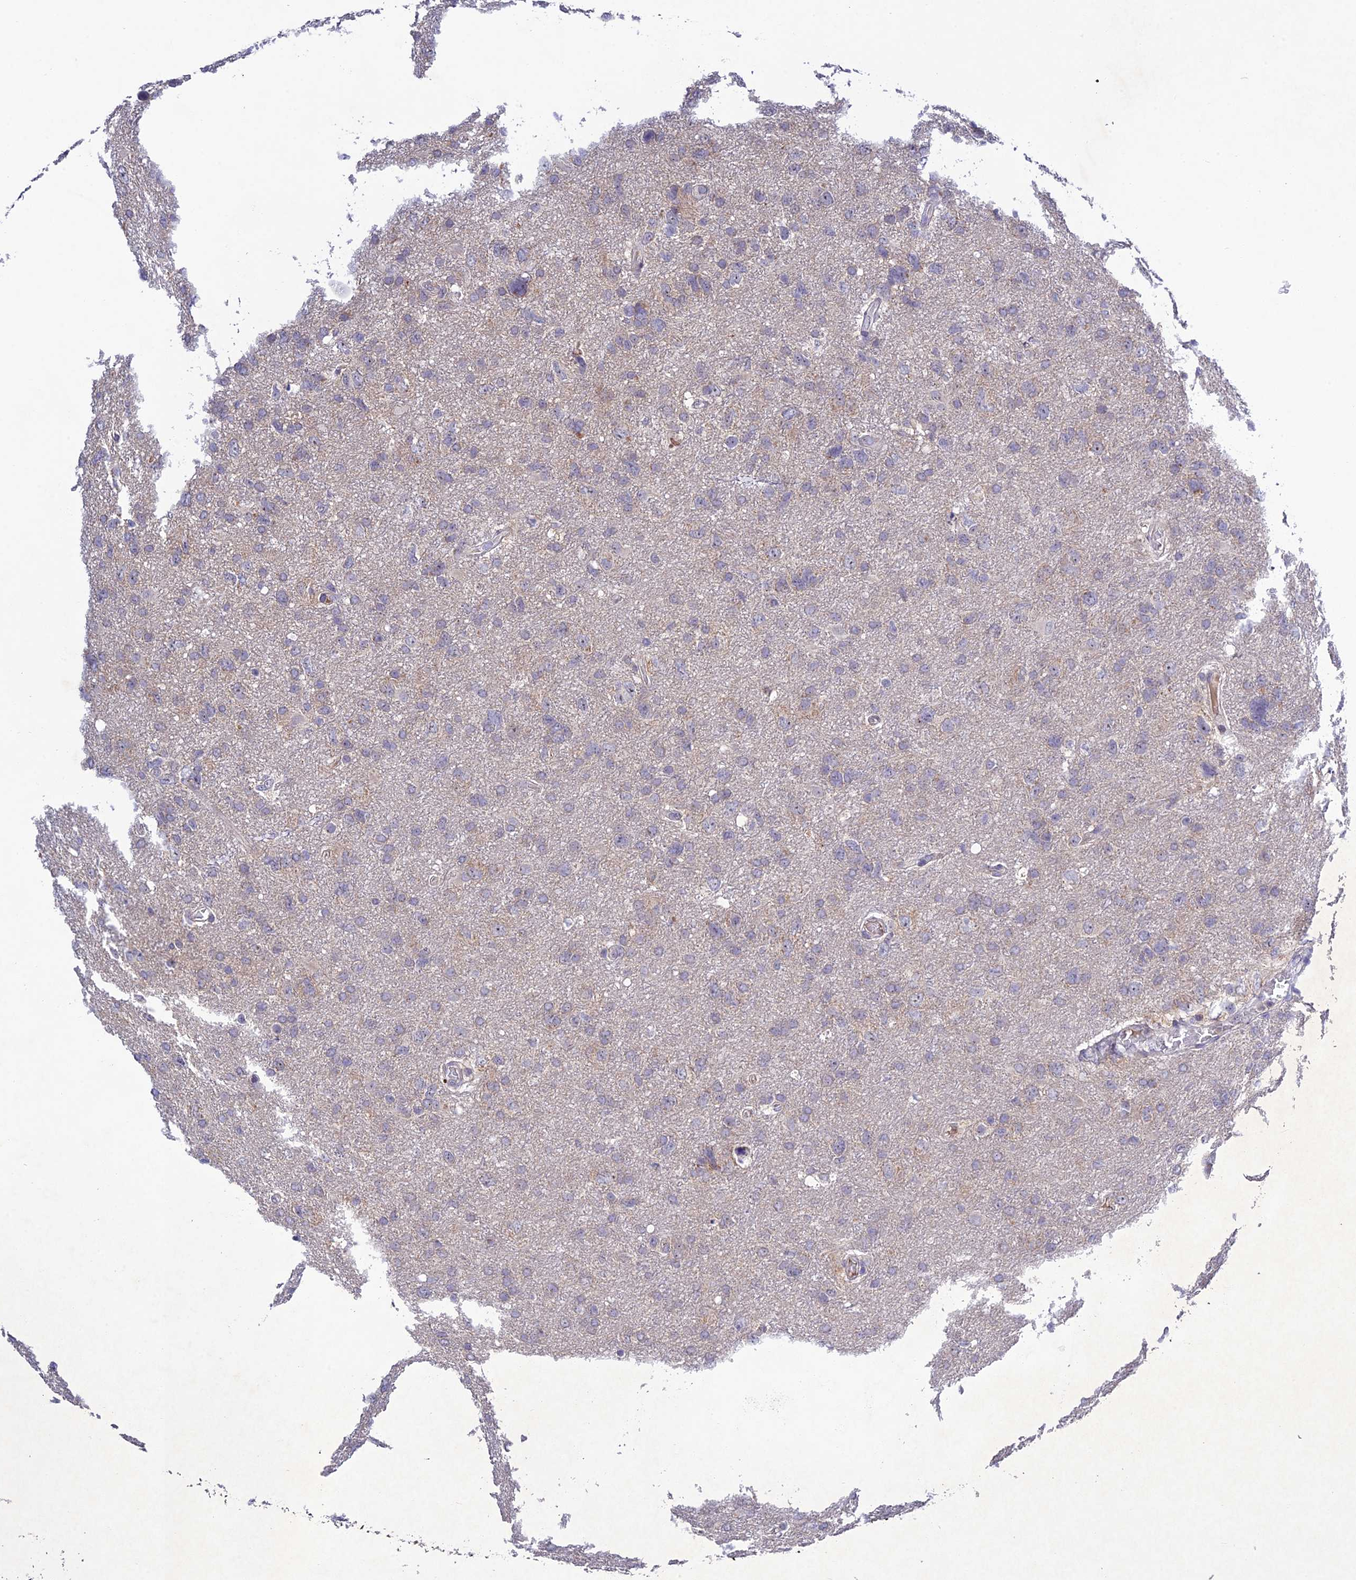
{"staining": {"intensity": "negative", "quantity": "none", "location": "none"}, "tissue": "glioma", "cell_type": "Tumor cells", "image_type": "cancer", "snomed": [{"axis": "morphology", "description": "Glioma, malignant, High grade"}, {"axis": "topography", "description": "Brain"}], "caption": "Immunohistochemistry (IHC) image of malignant high-grade glioma stained for a protein (brown), which shows no positivity in tumor cells. (Brightfield microscopy of DAB IHC at high magnification).", "gene": "CHST5", "patient": {"sex": "male", "age": 61}}